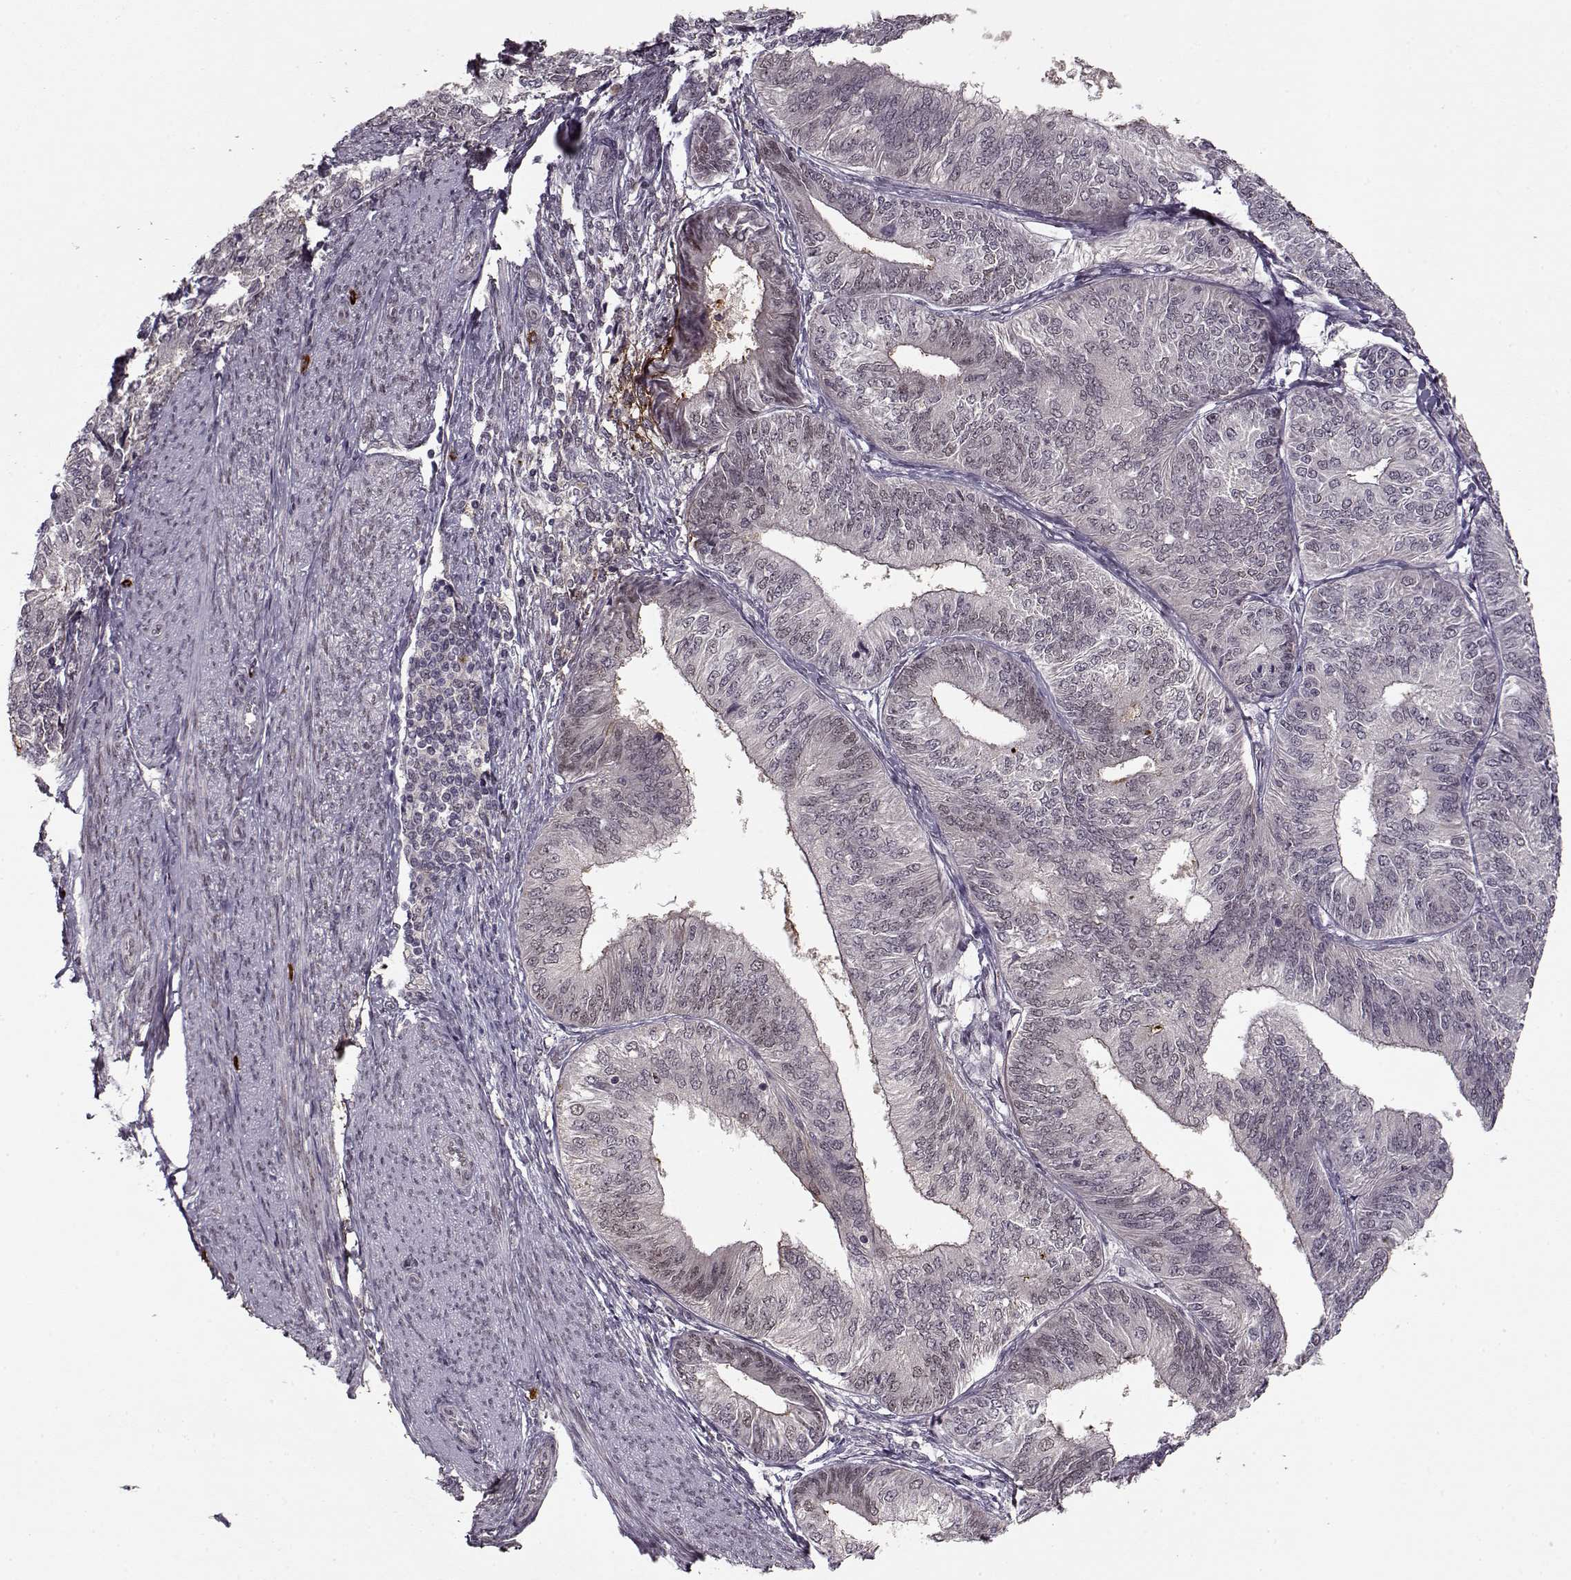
{"staining": {"intensity": "weak", "quantity": "<25%", "location": "cytoplasmic/membranous"}, "tissue": "endometrial cancer", "cell_type": "Tumor cells", "image_type": "cancer", "snomed": [{"axis": "morphology", "description": "Adenocarcinoma, NOS"}, {"axis": "topography", "description": "Endometrium"}], "caption": "Protein analysis of endometrial cancer shows no significant expression in tumor cells.", "gene": "DENND4B", "patient": {"sex": "female", "age": 58}}